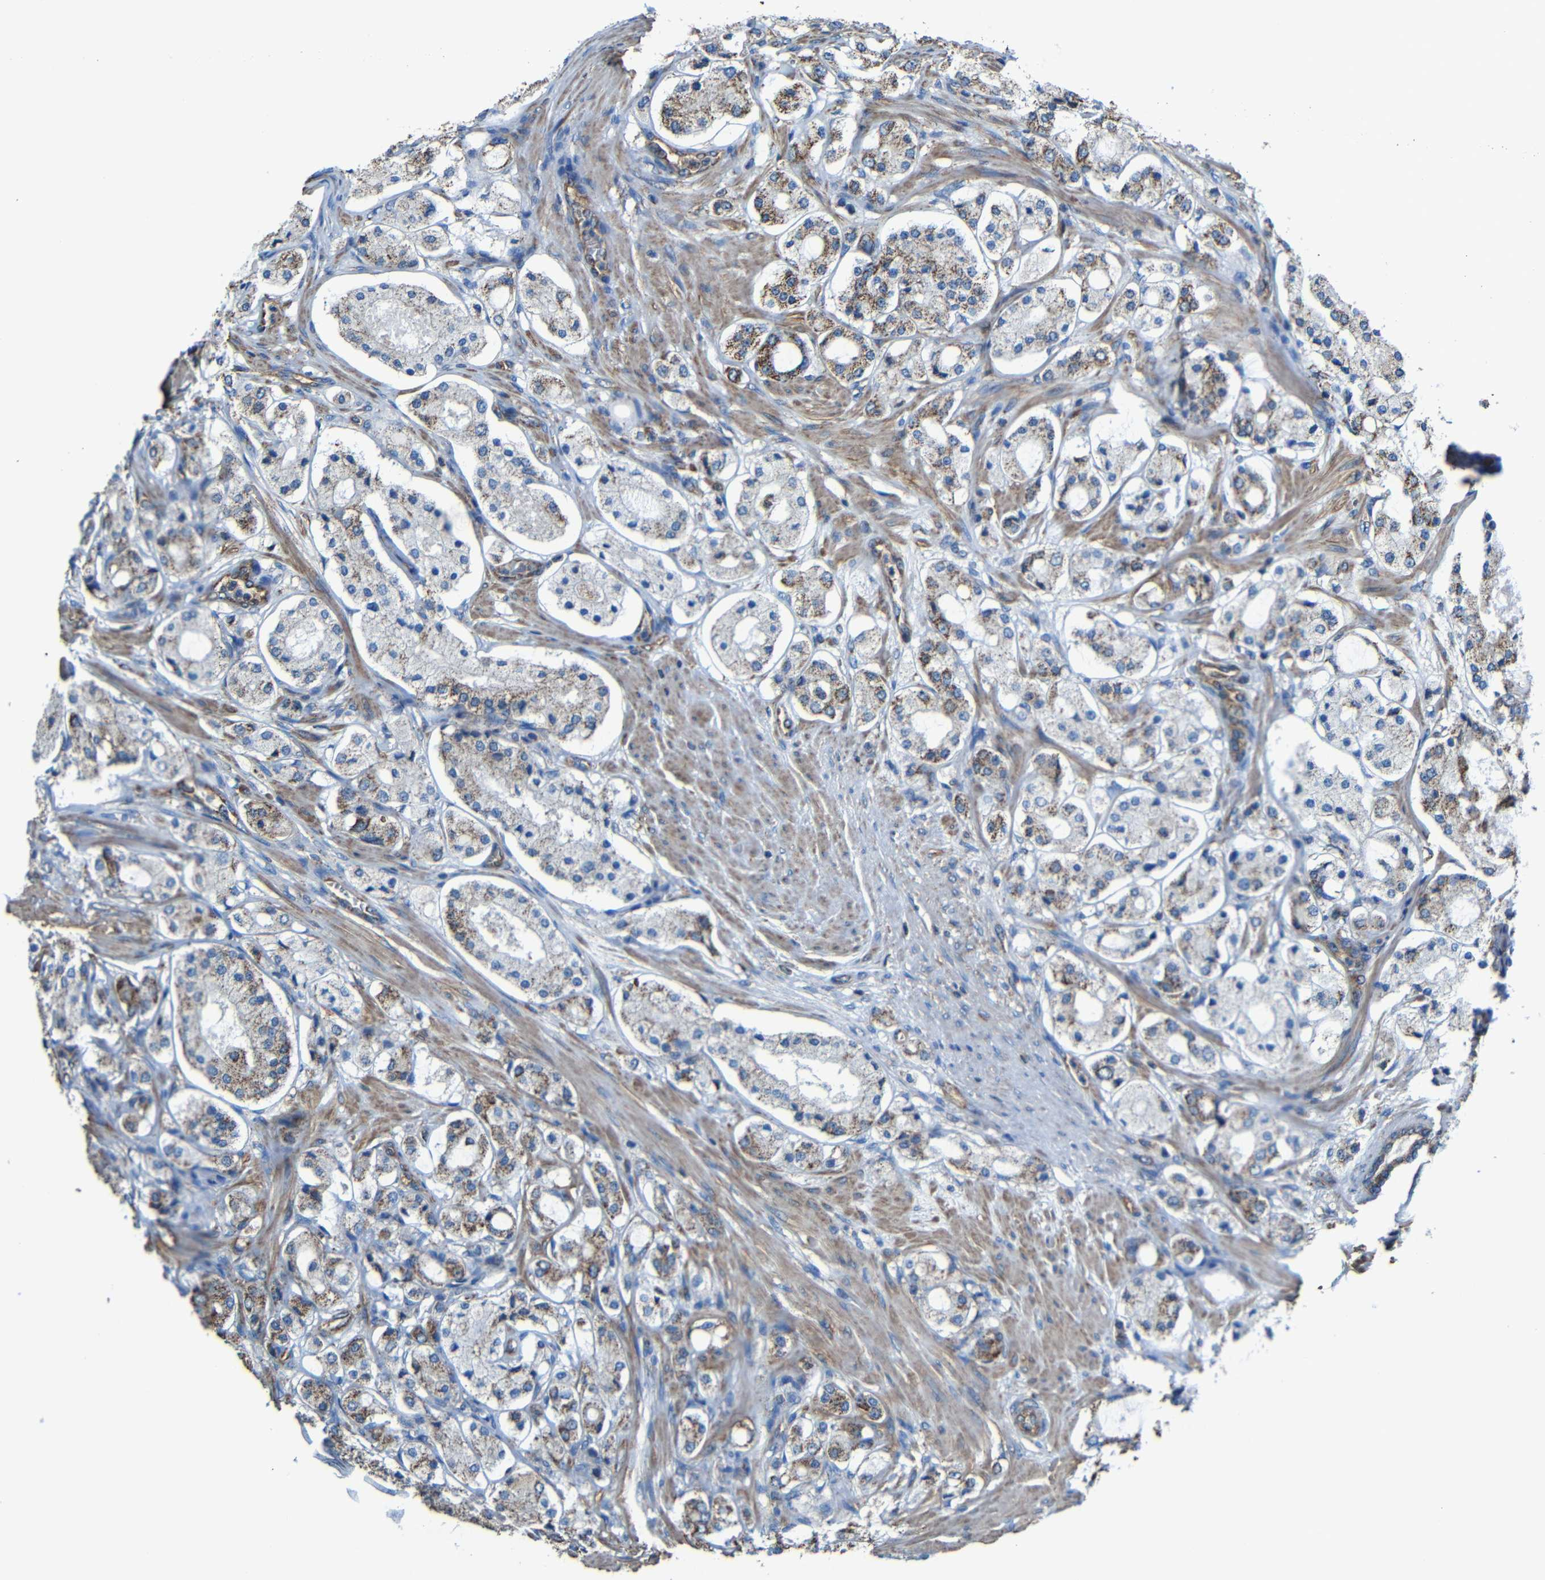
{"staining": {"intensity": "strong", "quantity": ">75%", "location": "cytoplasmic/membranous"}, "tissue": "prostate cancer", "cell_type": "Tumor cells", "image_type": "cancer", "snomed": [{"axis": "morphology", "description": "Adenocarcinoma, High grade"}, {"axis": "topography", "description": "Prostate"}], "caption": "Protein staining demonstrates strong cytoplasmic/membranous expression in about >75% of tumor cells in adenocarcinoma (high-grade) (prostate).", "gene": "INTS6L", "patient": {"sex": "male", "age": 65}}